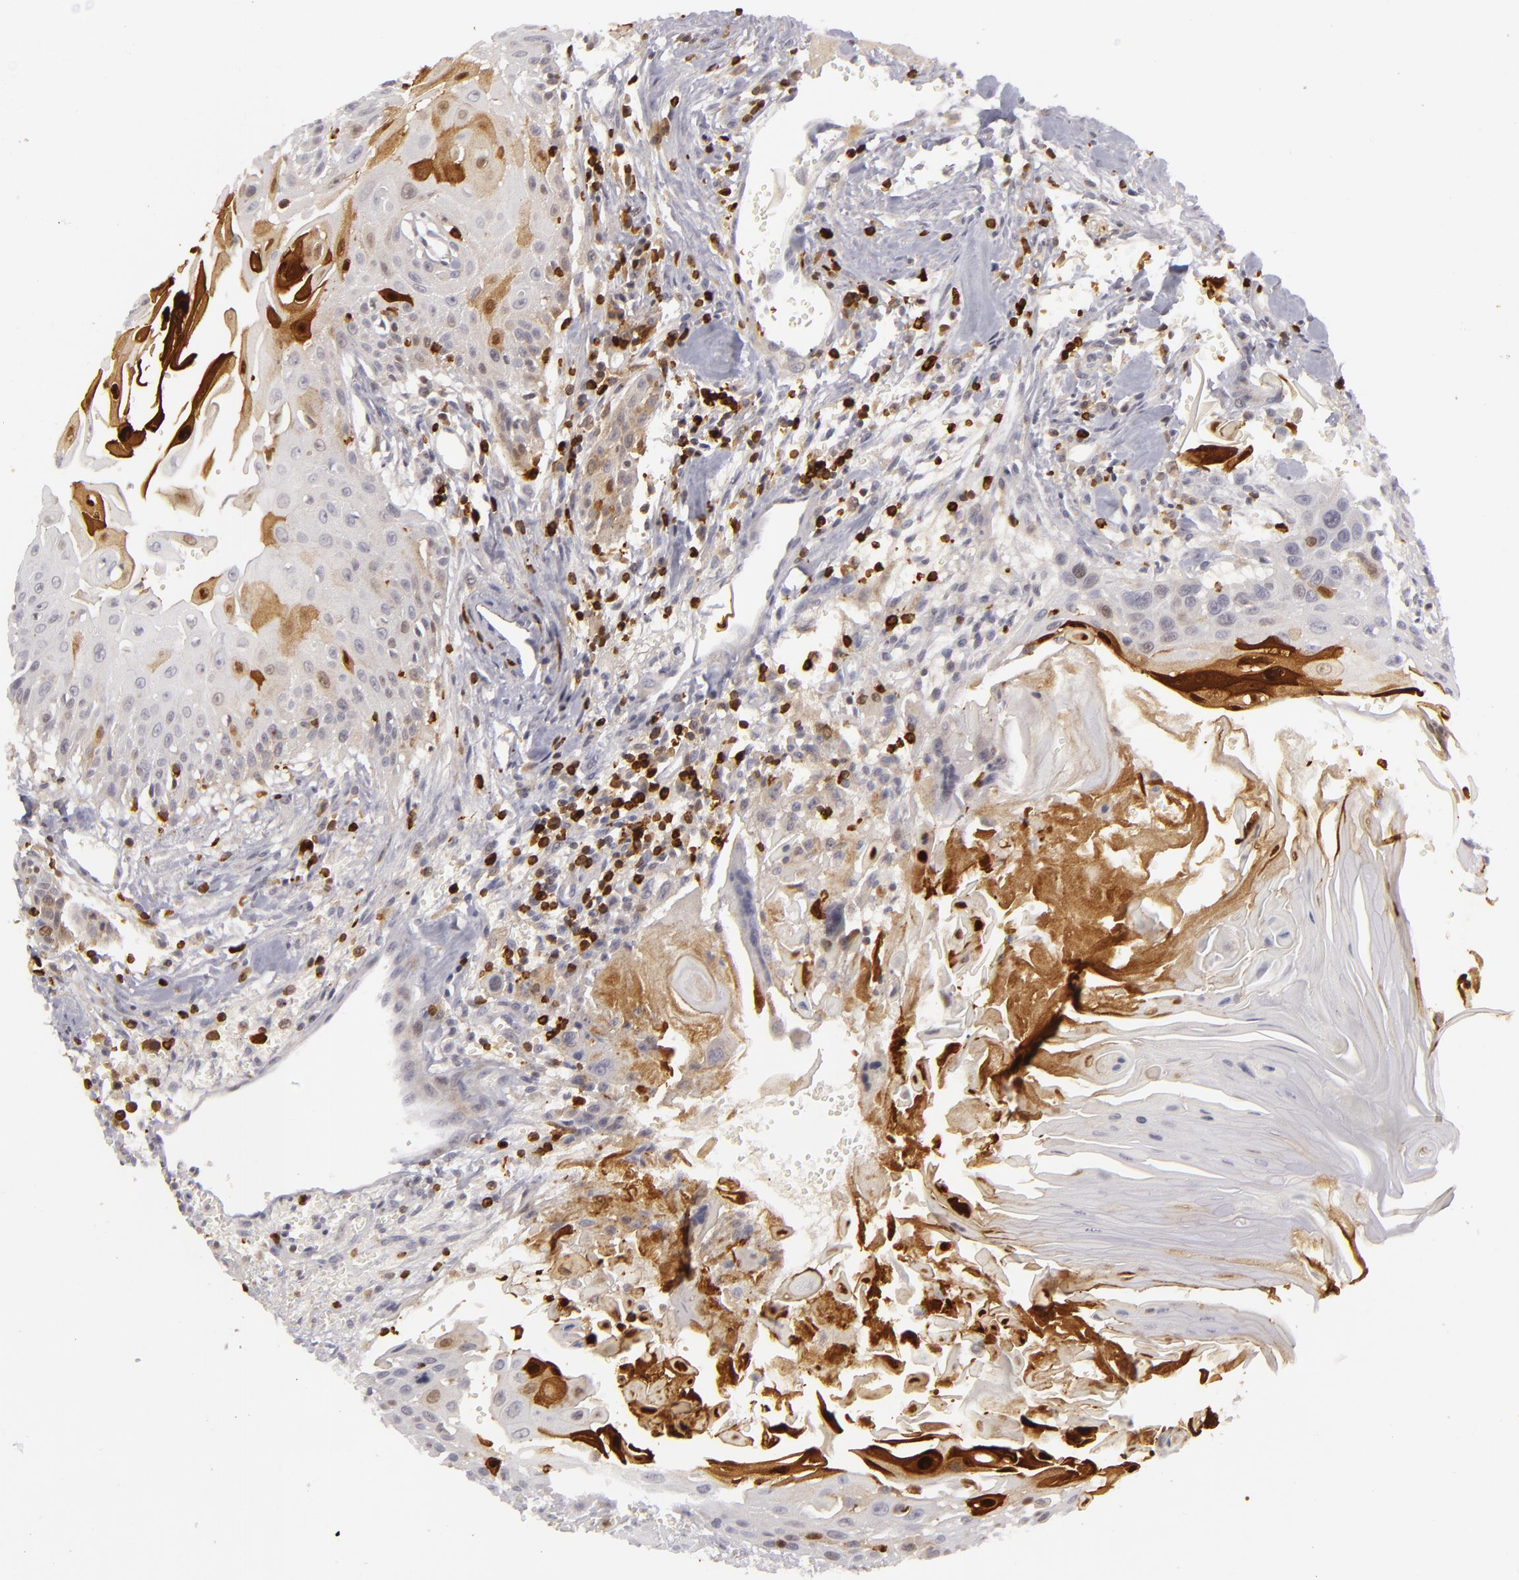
{"staining": {"intensity": "moderate", "quantity": "25%-75%", "location": "cytoplasmic/membranous,nuclear"}, "tissue": "head and neck cancer", "cell_type": "Tumor cells", "image_type": "cancer", "snomed": [{"axis": "morphology", "description": "Squamous cell carcinoma, NOS"}, {"axis": "morphology", "description": "Squamous cell carcinoma, metastatic, NOS"}, {"axis": "topography", "description": "Lymph node"}, {"axis": "topography", "description": "Salivary gland"}, {"axis": "topography", "description": "Head-Neck"}], "caption": "Protein expression analysis of human head and neck cancer reveals moderate cytoplasmic/membranous and nuclear positivity in about 25%-75% of tumor cells.", "gene": "APOBEC3G", "patient": {"sex": "female", "age": 74}}